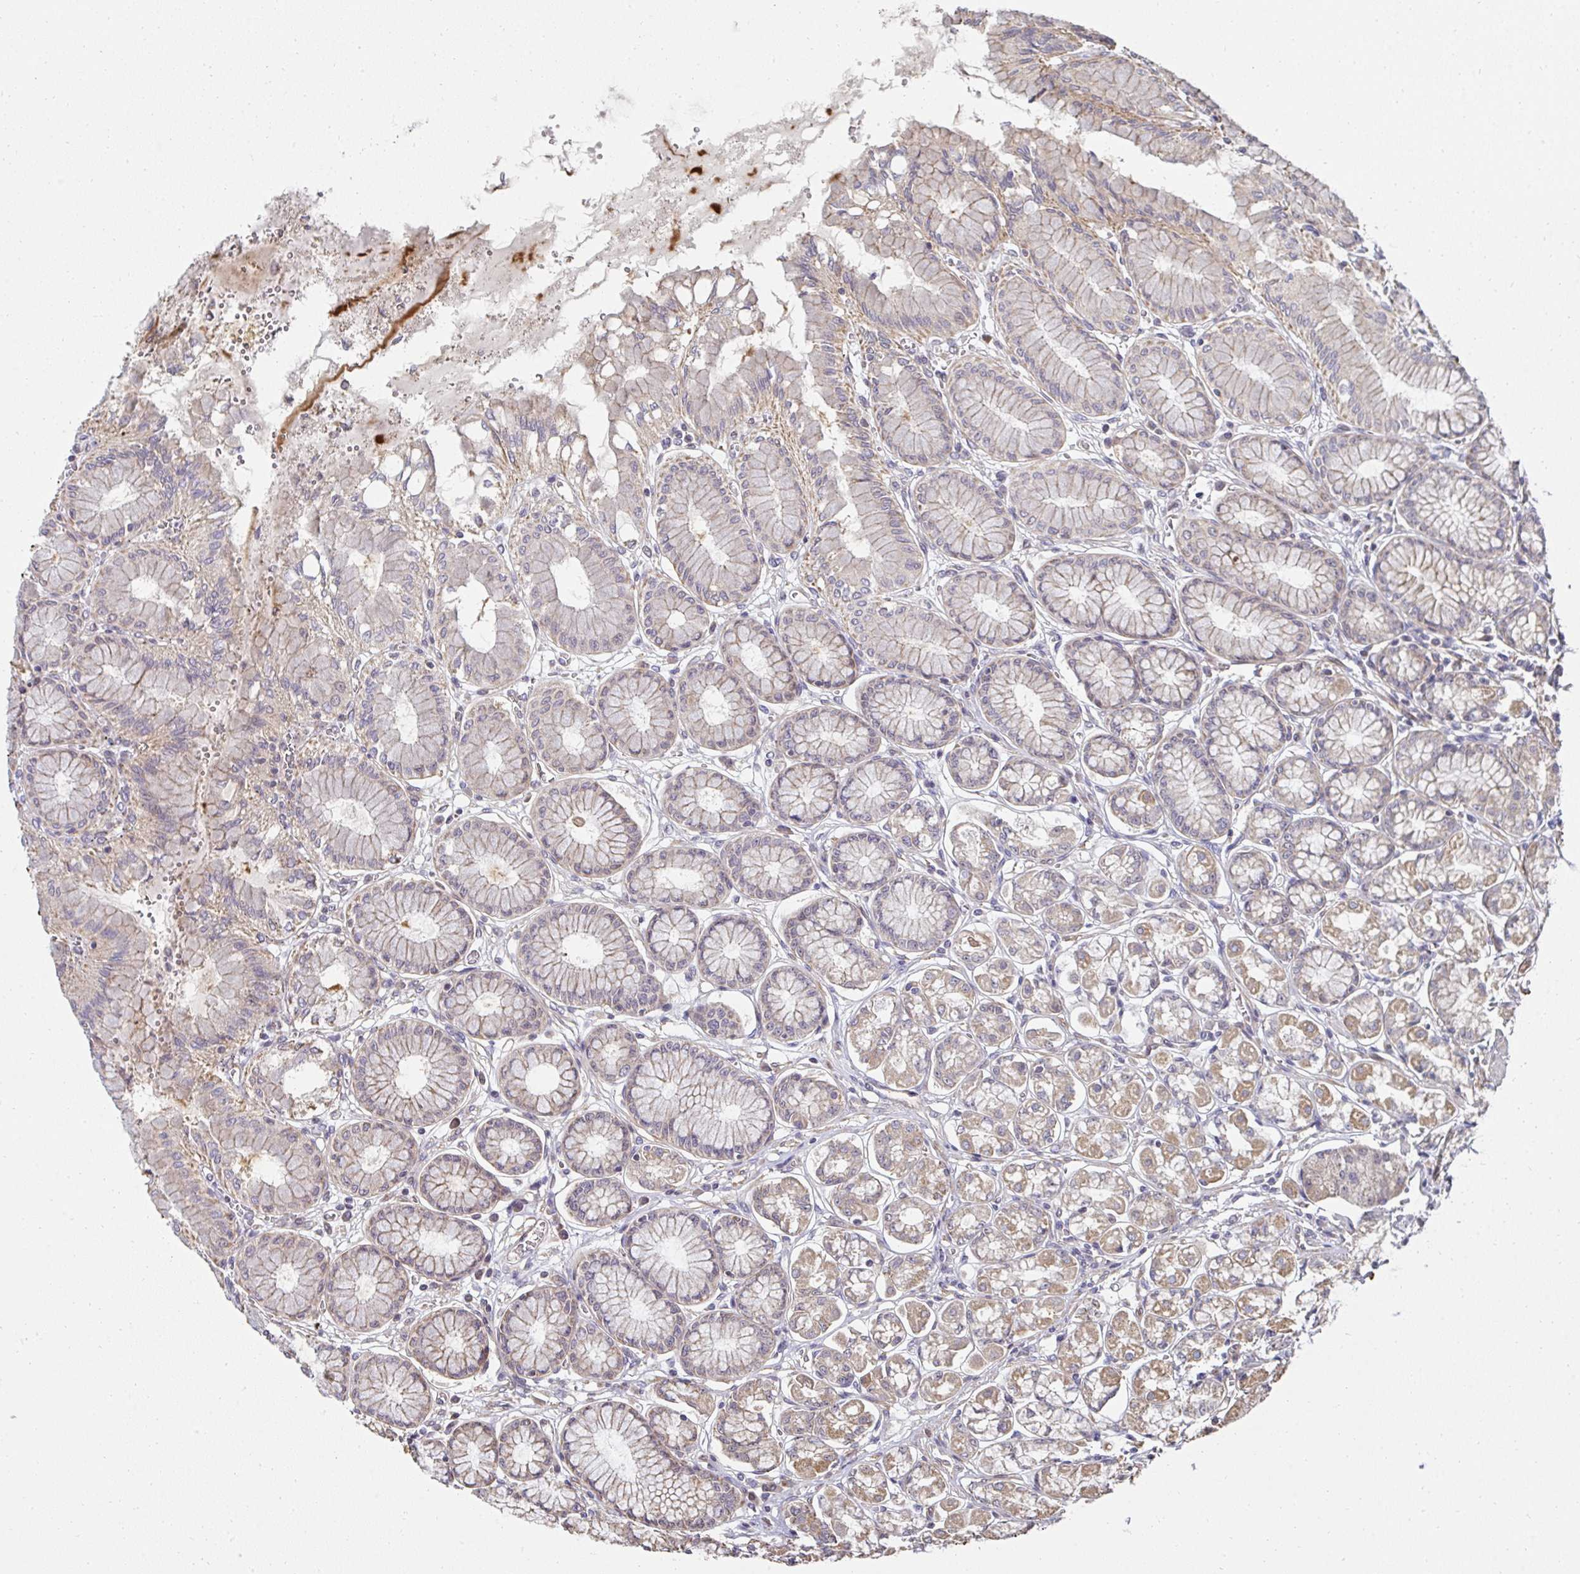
{"staining": {"intensity": "moderate", "quantity": "25%-75%", "location": "cytoplasmic/membranous"}, "tissue": "stomach", "cell_type": "Glandular cells", "image_type": "normal", "snomed": [{"axis": "morphology", "description": "Normal tissue, NOS"}, {"axis": "topography", "description": "Stomach"}, {"axis": "topography", "description": "Stomach, lower"}], "caption": "Human stomach stained with a brown dye shows moderate cytoplasmic/membranous positive staining in about 25%-75% of glandular cells.", "gene": "AGTPBP1", "patient": {"sex": "male", "age": 76}}